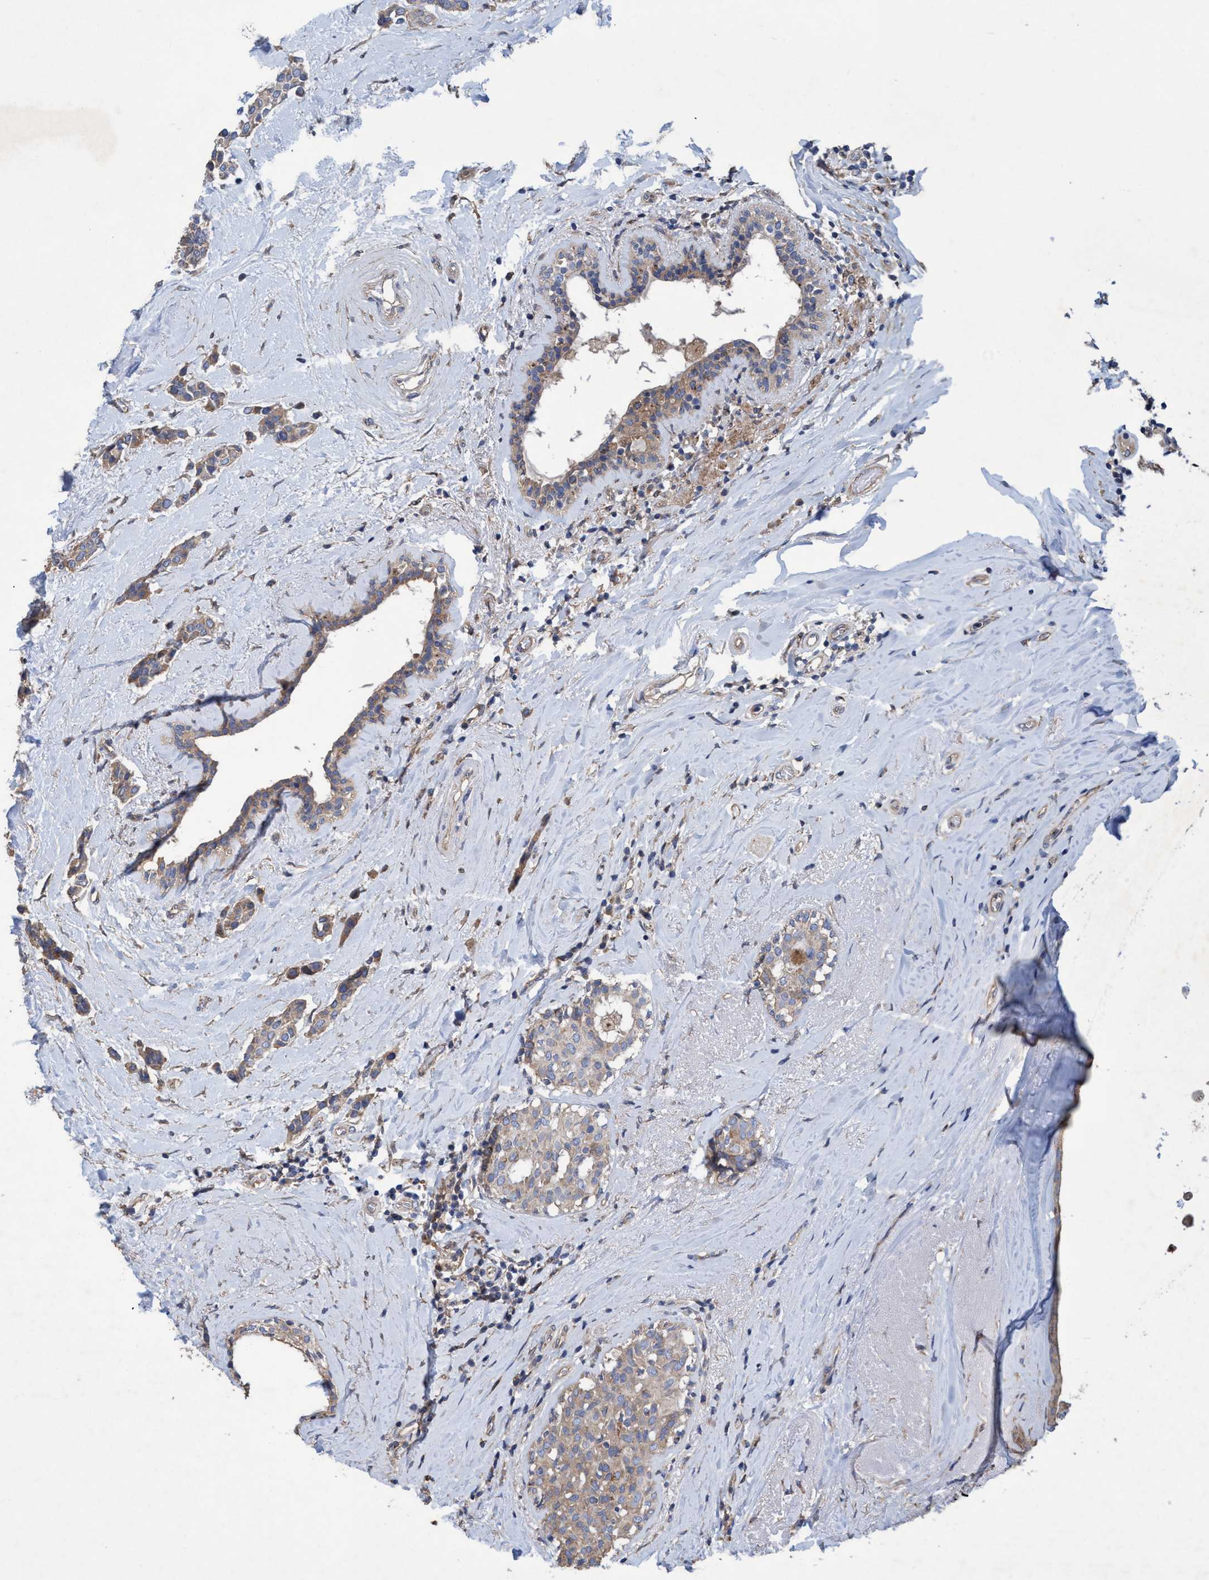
{"staining": {"intensity": "weak", "quantity": "25%-75%", "location": "cytoplasmic/membranous"}, "tissue": "breast cancer", "cell_type": "Tumor cells", "image_type": "cancer", "snomed": [{"axis": "morphology", "description": "Duct carcinoma"}, {"axis": "topography", "description": "Breast"}], "caption": "Protein expression analysis of human breast invasive ductal carcinoma reveals weak cytoplasmic/membranous positivity in approximately 25%-75% of tumor cells.", "gene": "BICD2", "patient": {"sex": "female", "age": 55}}